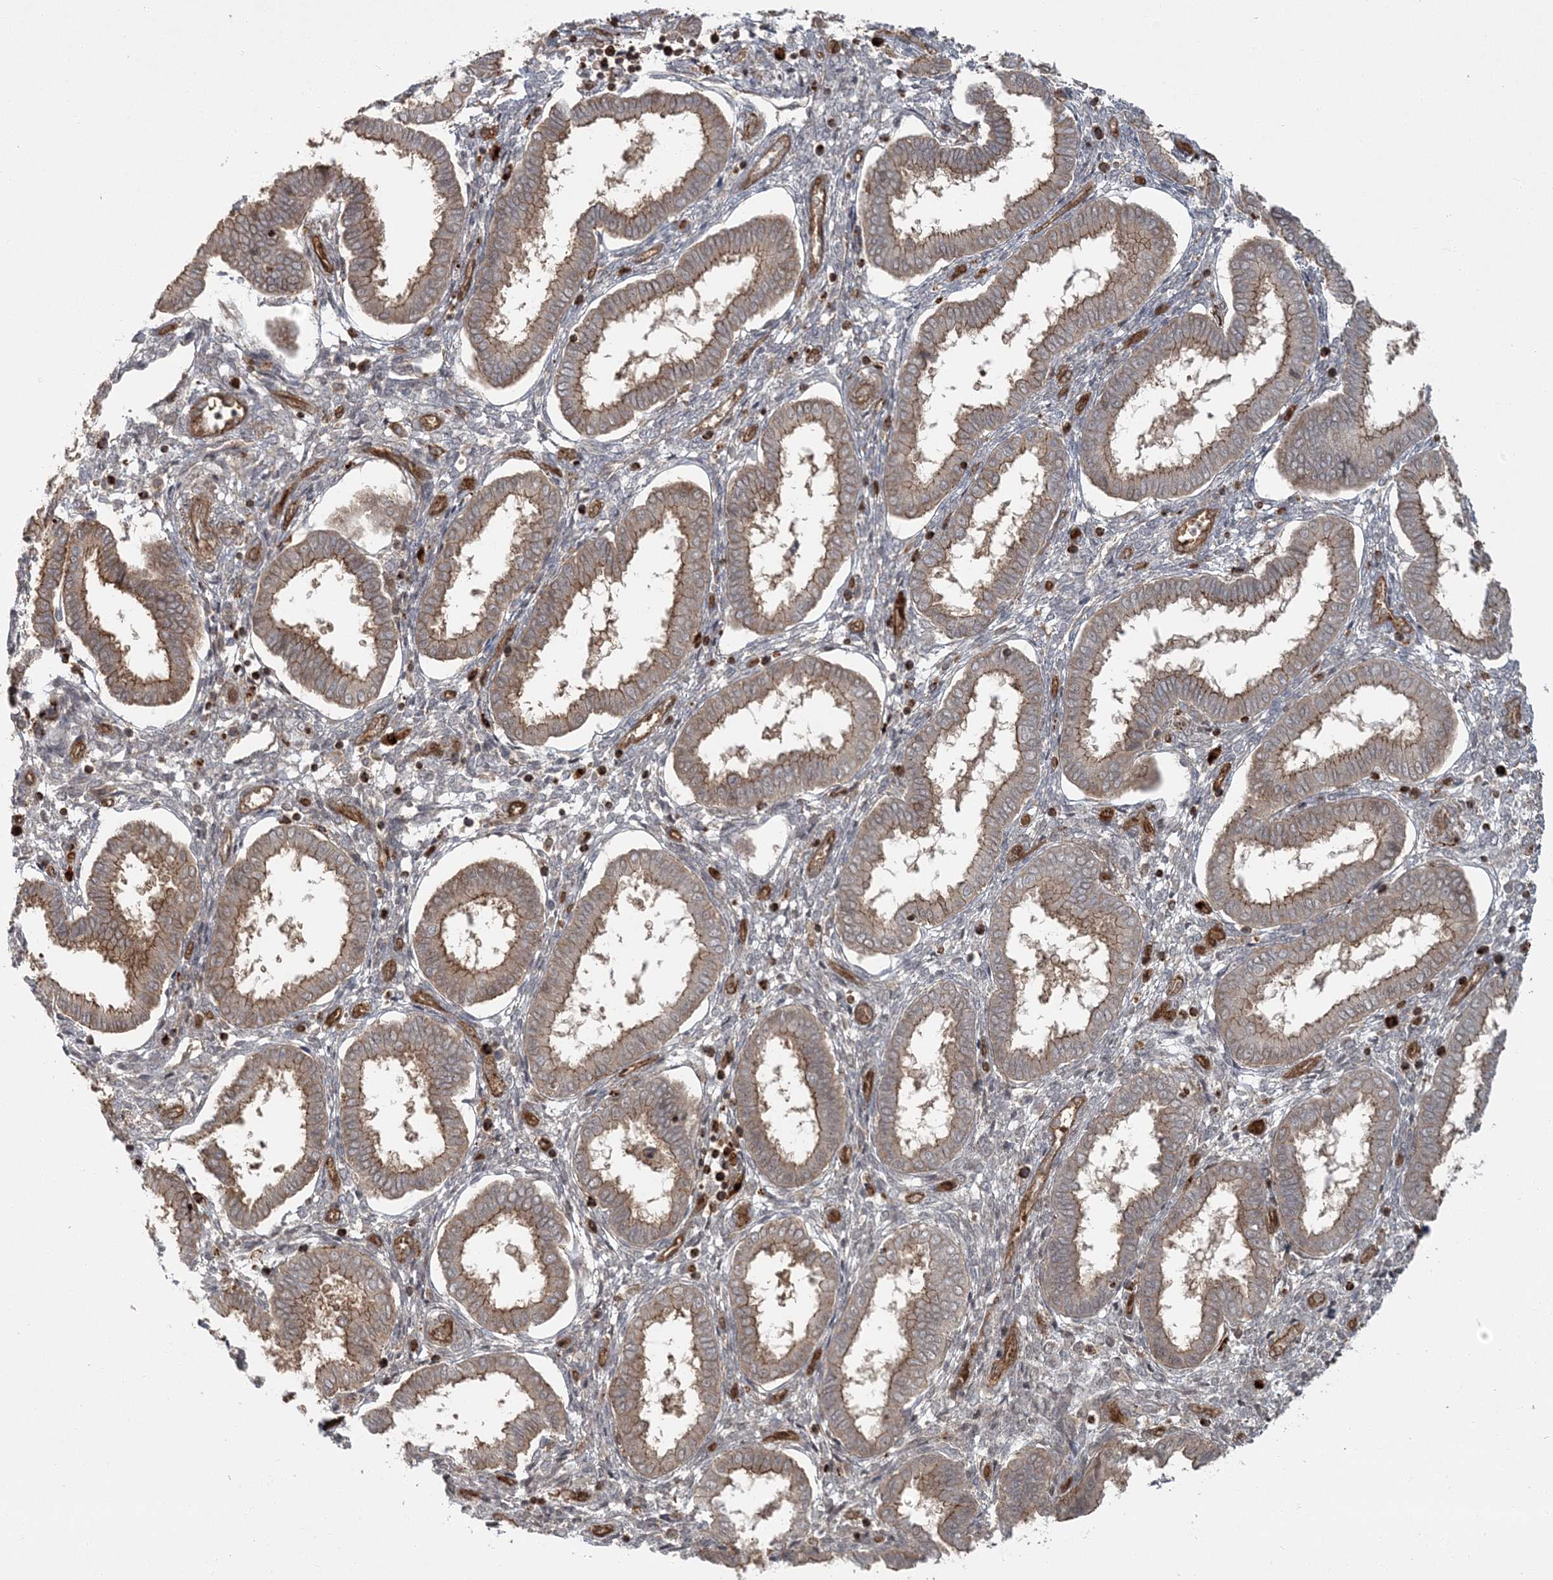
{"staining": {"intensity": "moderate", "quantity": "<25%", "location": "cytoplasmic/membranous"}, "tissue": "endometrium", "cell_type": "Cells in endometrial stroma", "image_type": "normal", "snomed": [{"axis": "morphology", "description": "Normal tissue, NOS"}, {"axis": "topography", "description": "Endometrium"}], "caption": "Unremarkable endometrium reveals moderate cytoplasmic/membranous staining in about <25% of cells in endometrial stroma, visualized by immunohistochemistry. (Brightfield microscopy of DAB IHC at high magnification).", "gene": "RGCC", "patient": {"sex": "female", "age": 24}}